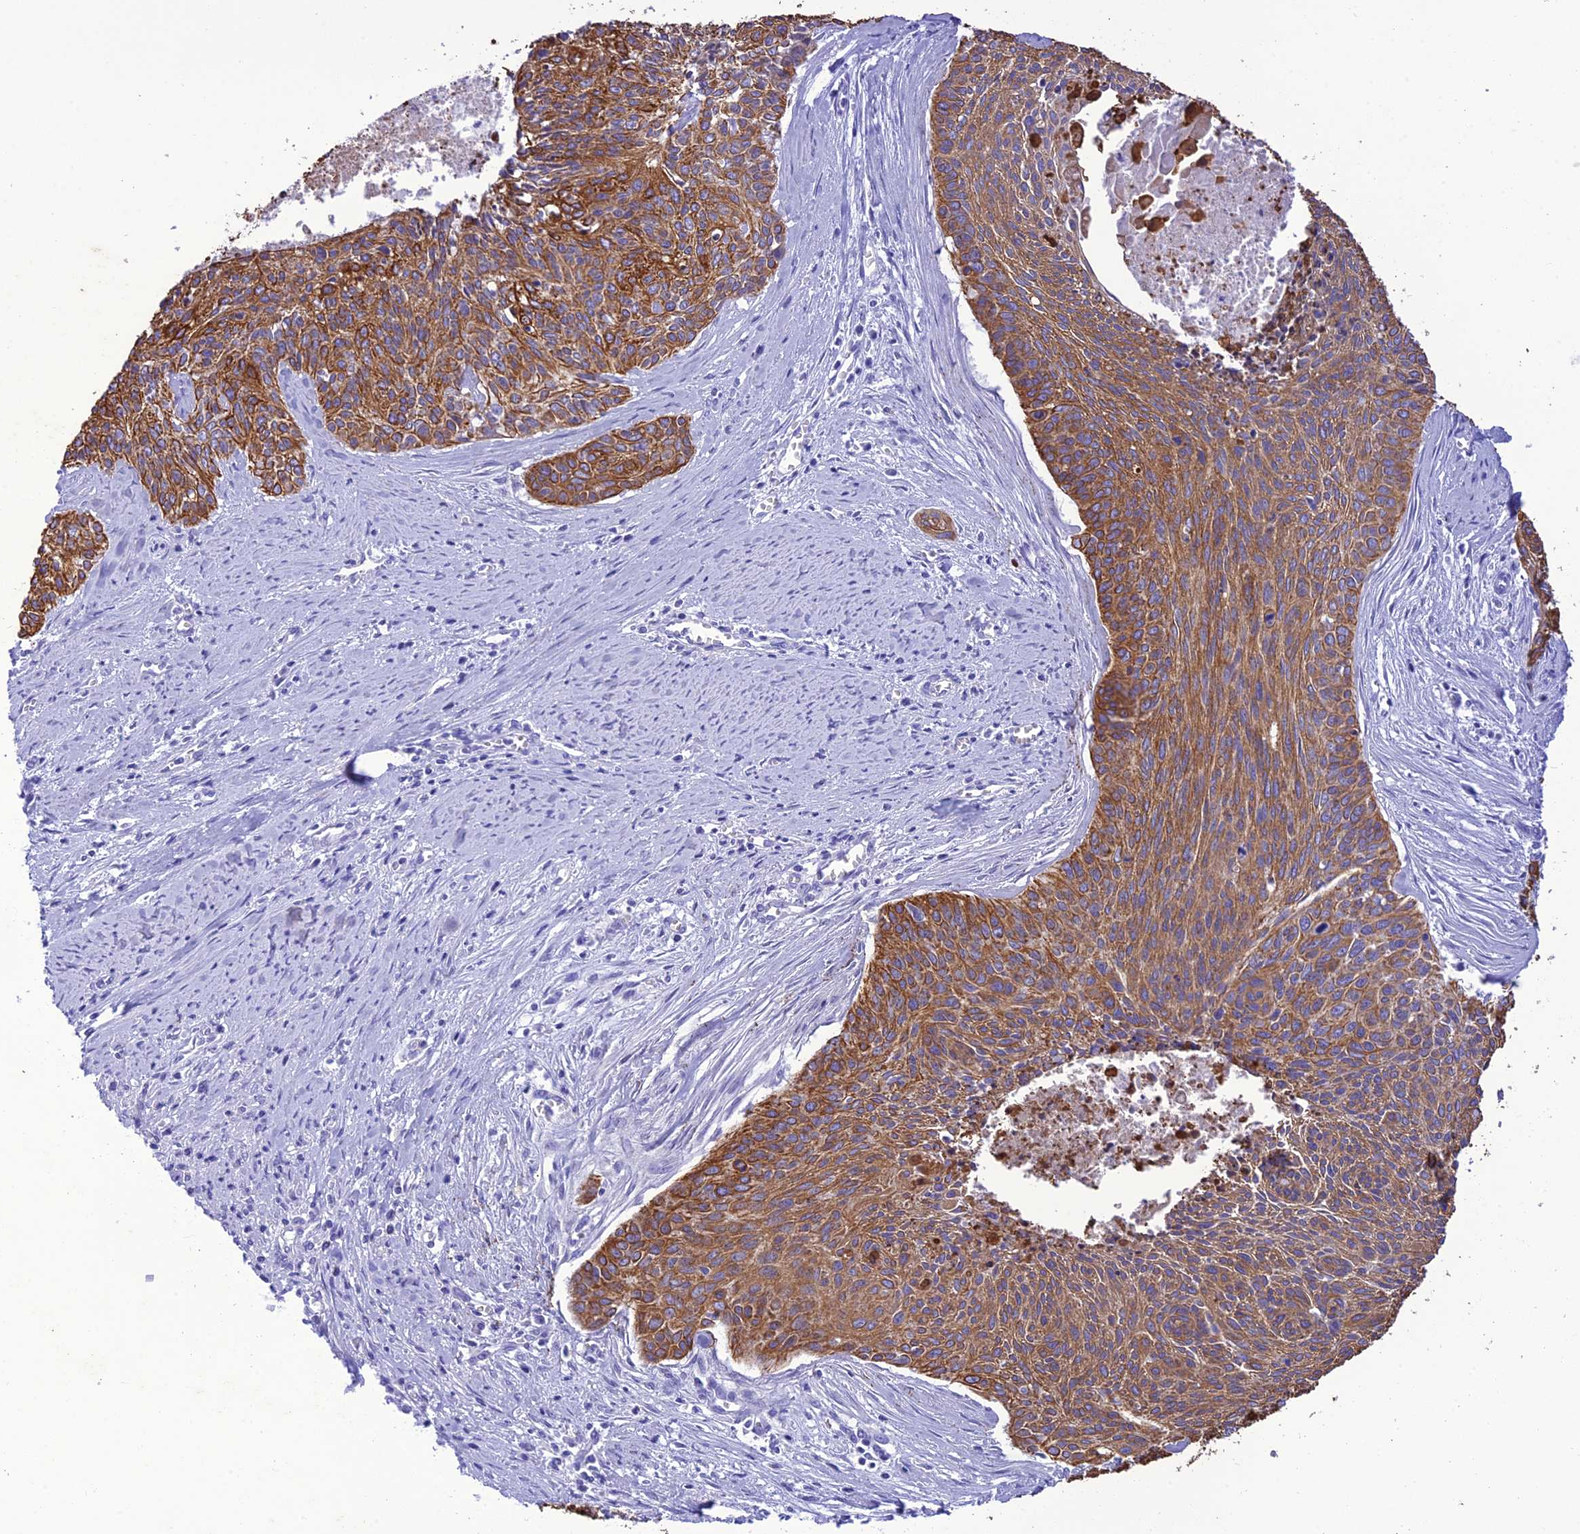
{"staining": {"intensity": "moderate", "quantity": ">75%", "location": "cytoplasmic/membranous"}, "tissue": "cervical cancer", "cell_type": "Tumor cells", "image_type": "cancer", "snomed": [{"axis": "morphology", "description": "Squamous cell carcinoma, NOS"}, {"axis": "topography", "description": "Cervix"}], "caption": "Immunohistochemical staining of cervical cancer (squamous cell carcinoma) displays medium levels of moderate cytoplasmic/membranous staining in about >75% of tumor cells.", "gene": "VPS52", "patient": {"sex": "female", "age": 55}}